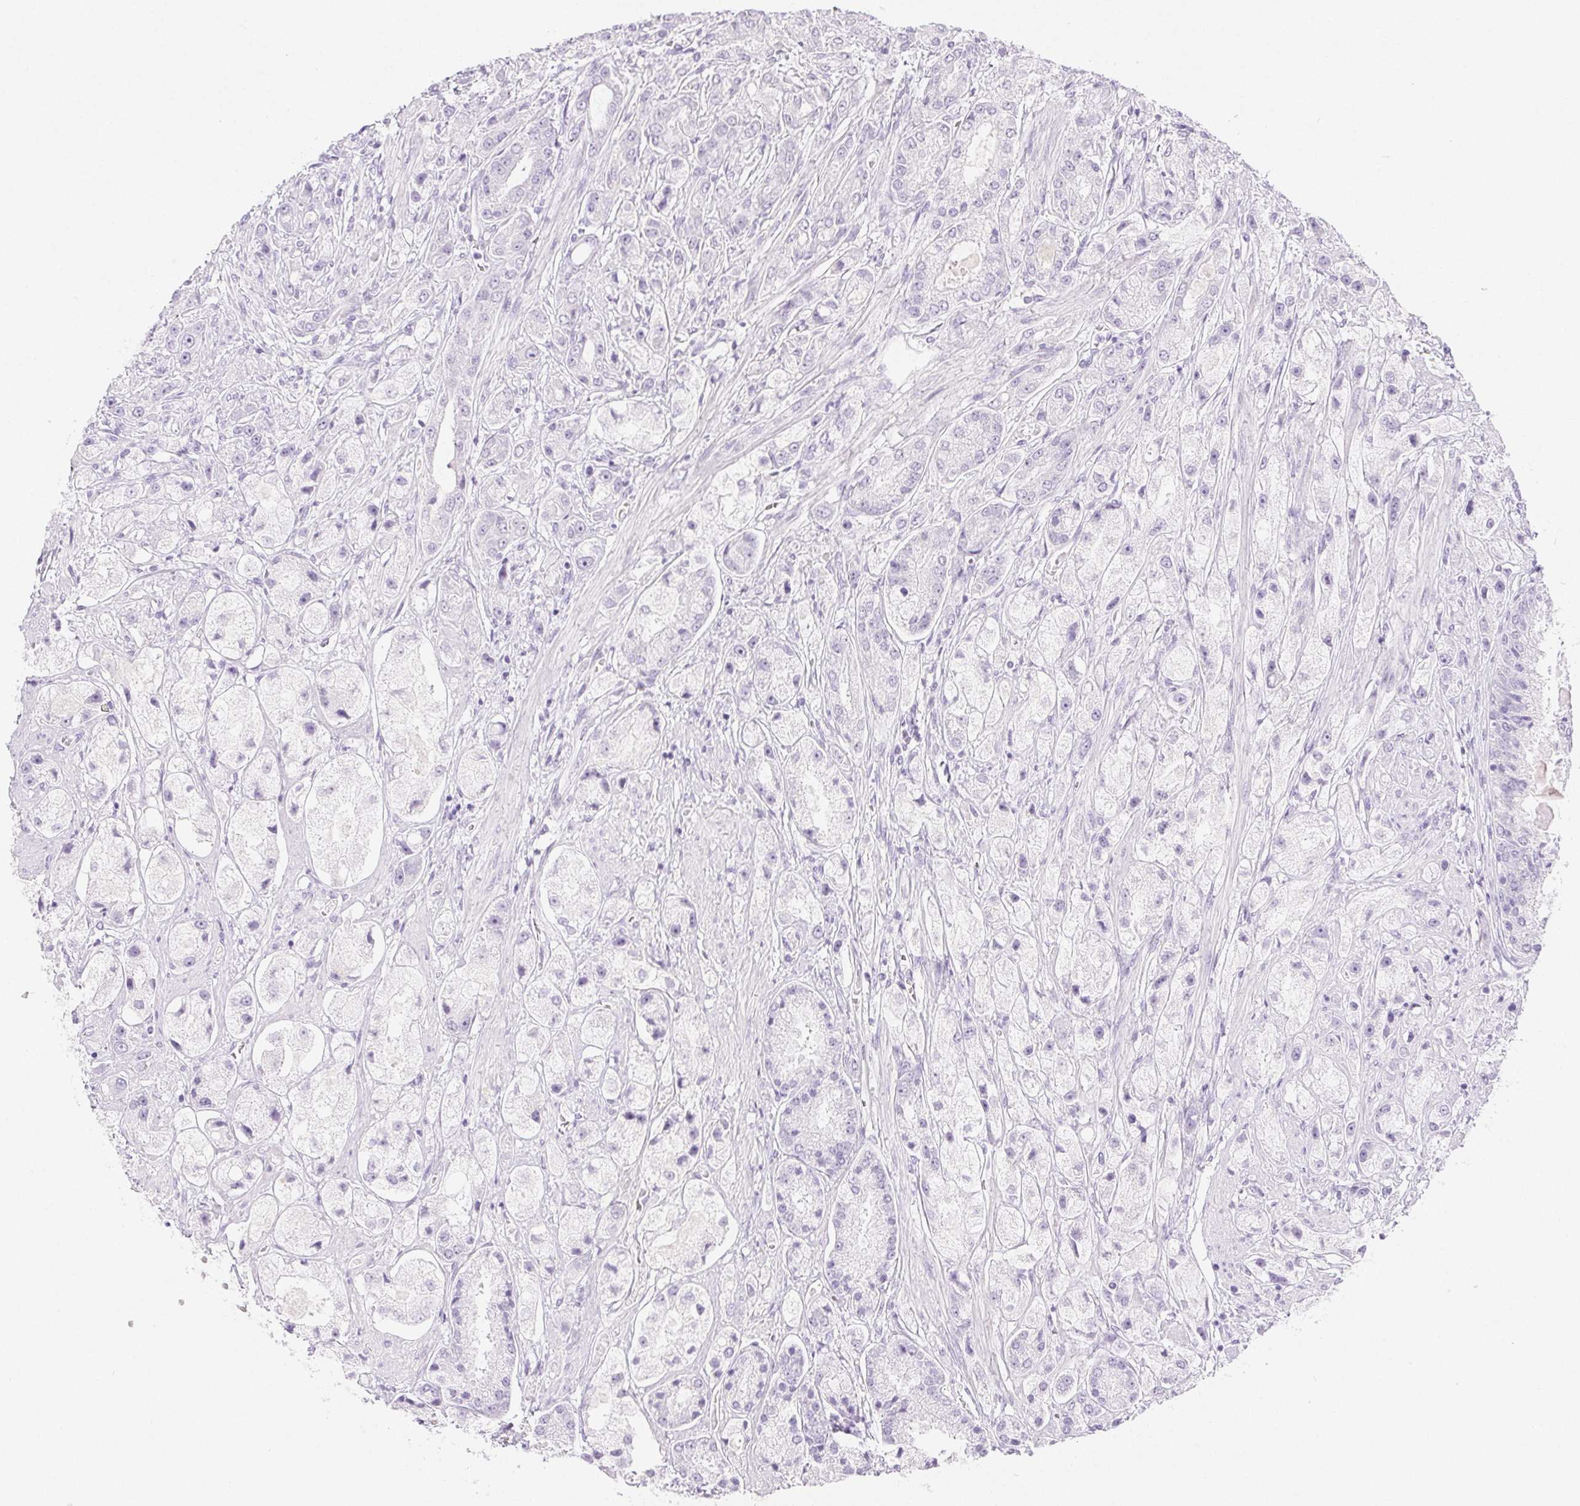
{"staining": {"intensity": "negative", "quantity": "none", "location": "none"}, "tissue": "prostate cancer", "cell_type": "Tumor cells", "image_type": "cancer", "snomed": [{"axis": "morphology", "description": "Adenocarcinoma, High grade"}, {"axis": "topography", "description": "Prostate"}], "caption": "Immunohistochemical staining of human prostate adenocarcinoma (high-grade) shows no significant expression in tumor cells.", "gene": "SPRR3", "patient": {"sex": "male", "age": 67}}